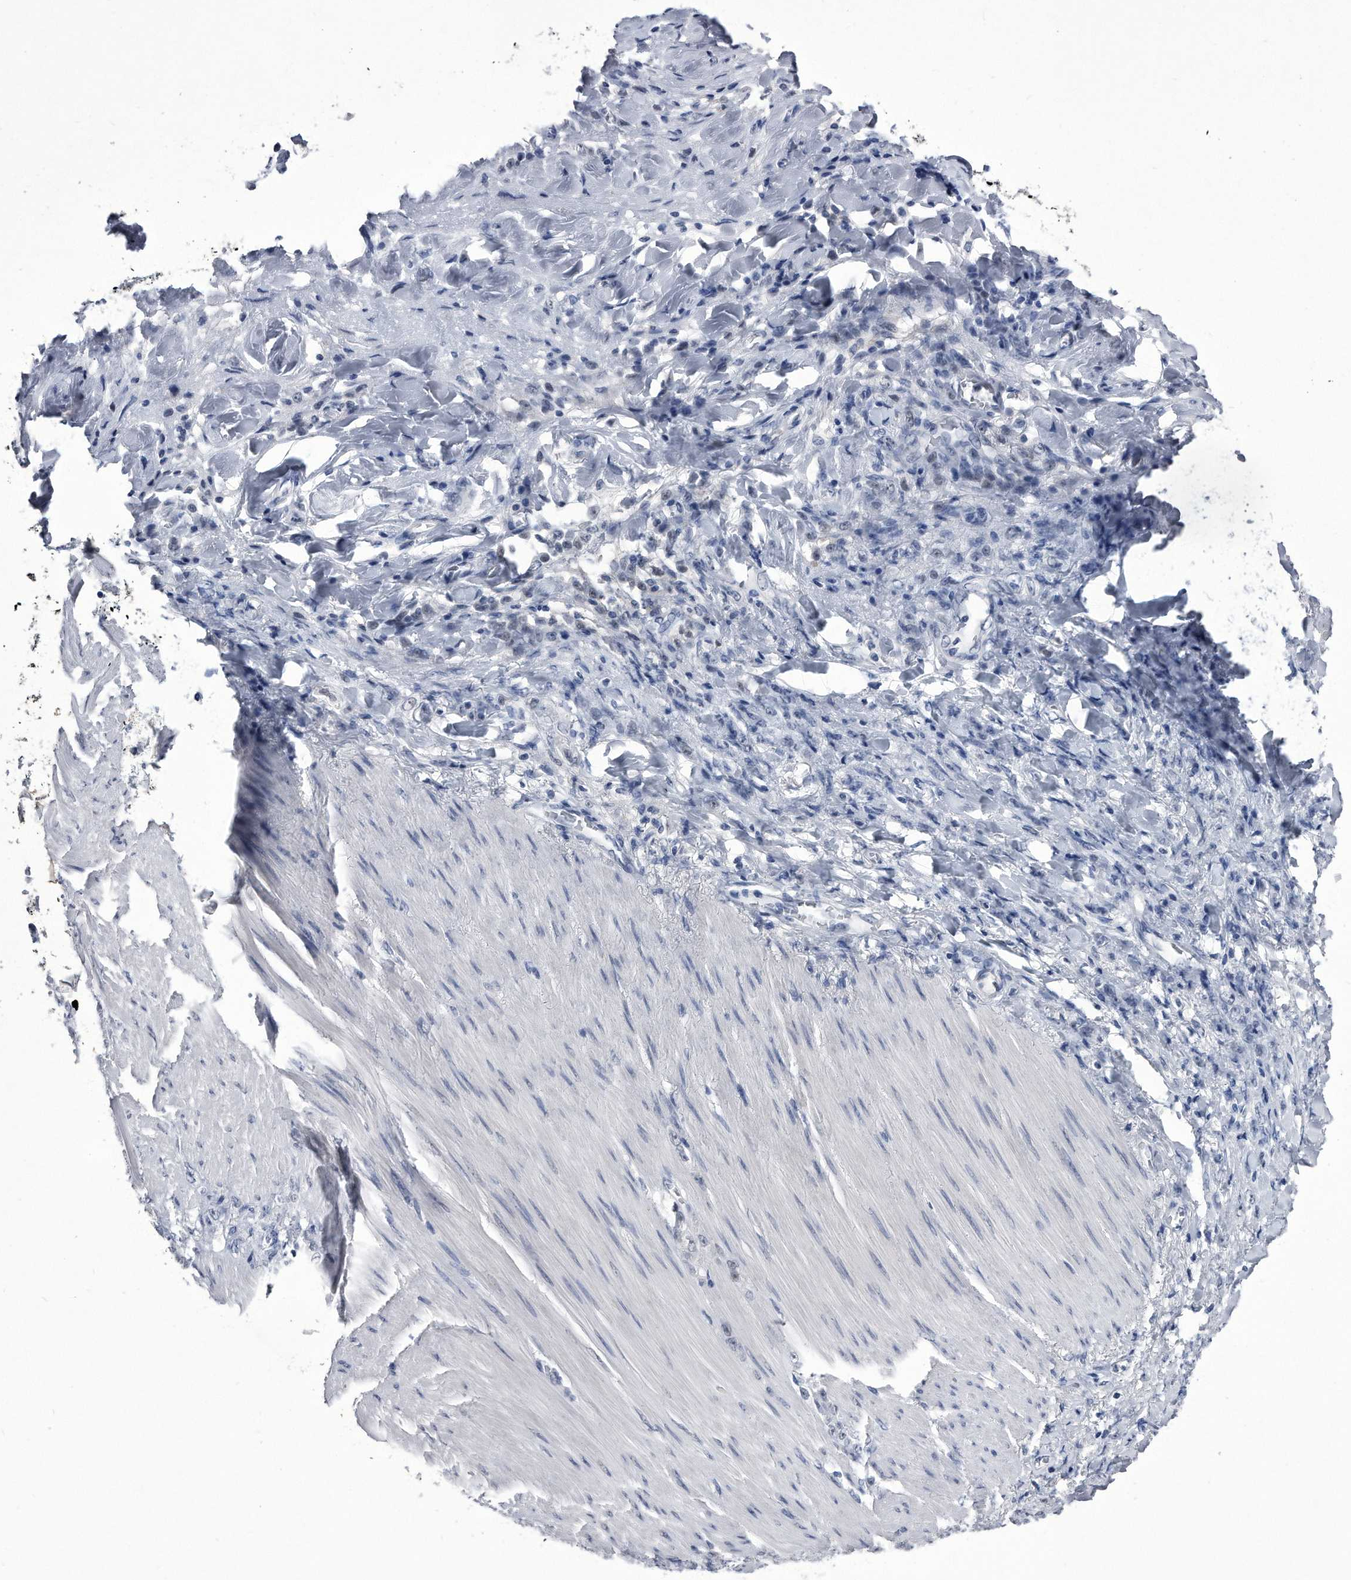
{"staining": {"intensity": "negative", "quantity": "none", "location": "none"}, "tissue": "stomach cancer", "cell_type": "Tumor cells", "image_type": "cancer", "snomed": [{"axis": "morphology", "description": "Normal tissue, NOS"}, {"axis": "morphology", "description": "Adenocarcinoma, NOS"}, {"axis": "topography", "description": "Stomach"}], "caption": "The immunohistochemistry image has no significant staining in tumor cells of stomach adenocarcinoma tissue.", "gene": "KCTD8", "patient": {"sex": "male", "age": 82}}